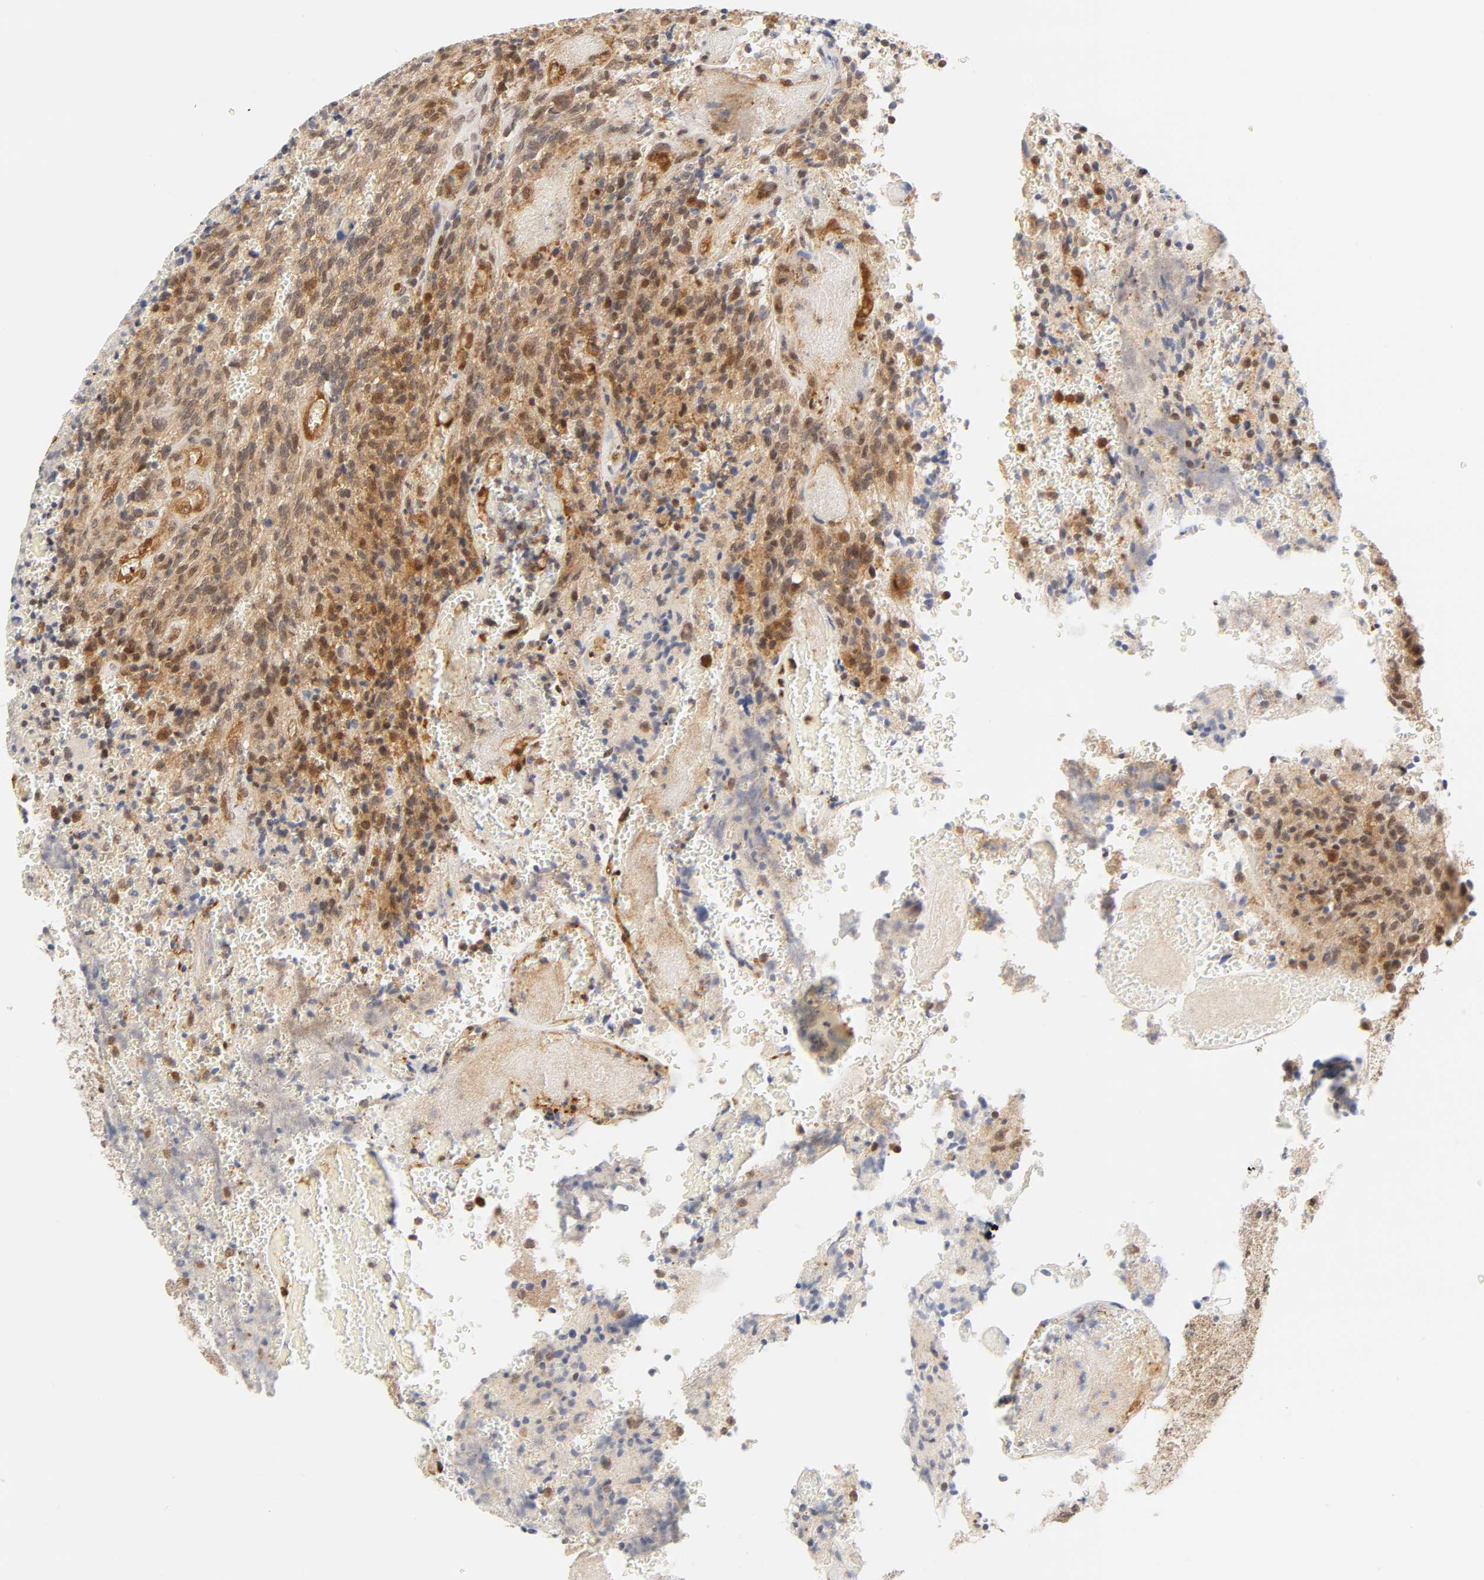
{"staining": {"intensity": "weak", "quantity": "25%-75%", "location": "cytoplasmic/membranous,nuclear"}, "tissue": "glioma", "cell_type": "Tumor cells", "image_type": "cancer", "snomed": [{"axis": "morphology", "description": "Normal tissue, NOS"}, {"axis": "morphology", "description": "Glioma, malignant, High grade"}, {"axis": "topography", "description": "Cerebral cortex"}], "caption": "Immunohistochemistry (IHC) photomicrograph of human glioma stained for a protein (brown), which displays low levels of weak cytoplasmic/membranous and nuclear positivity in approximately 25%-75% of tumor cells.", "gene": "CDC37", "patient": {"sex": "male", "age": 56}}